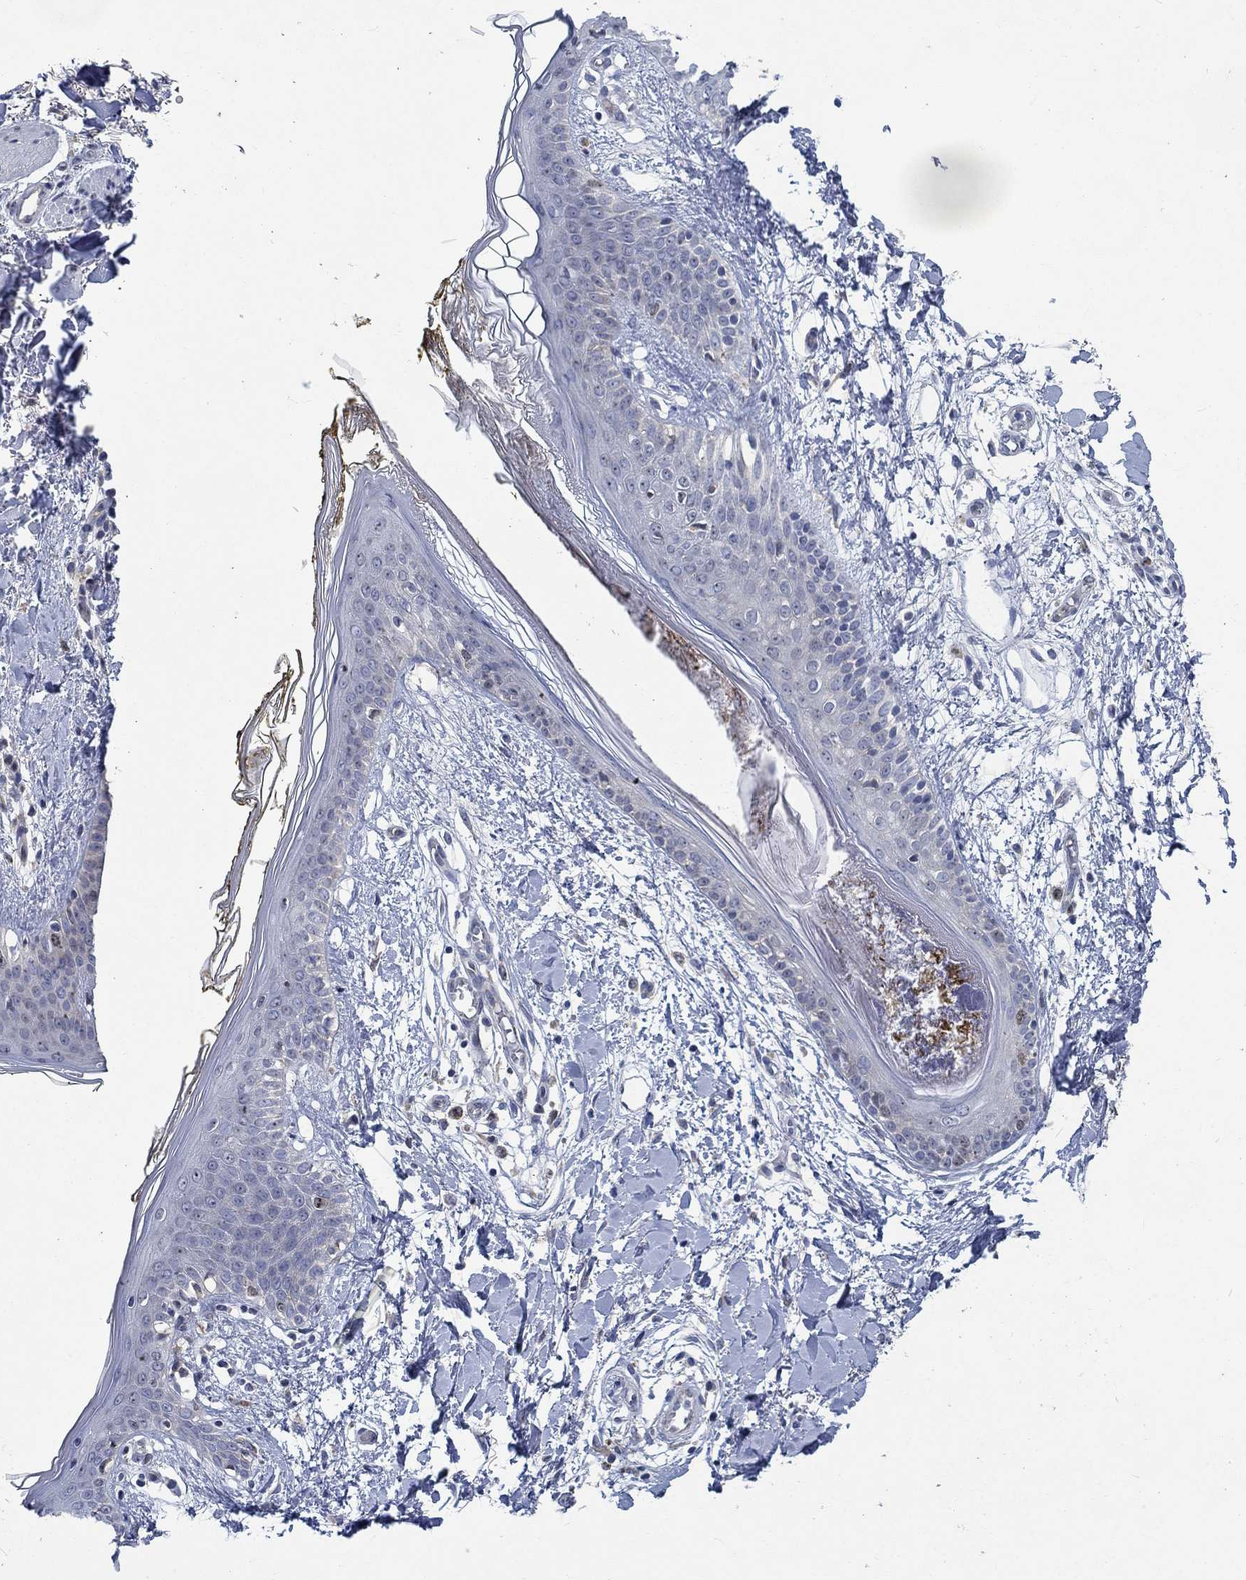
{"staining": {"intensity": "negative", "quantity": "none", "location": "none"}, "tissue": "skin", "cell_type": "Fibroblasts", "image_type": "normal", "snomed": [{"axis": "morphology", "description": "Normal tissue, NOS"}, {"axis": "topography", "description": "Skin"}], "caption": "A micrograph of human skin is negative for staining in fibroblasts.", "gene": "MMP24", "patient": {"sex": "female", "age": 34}}